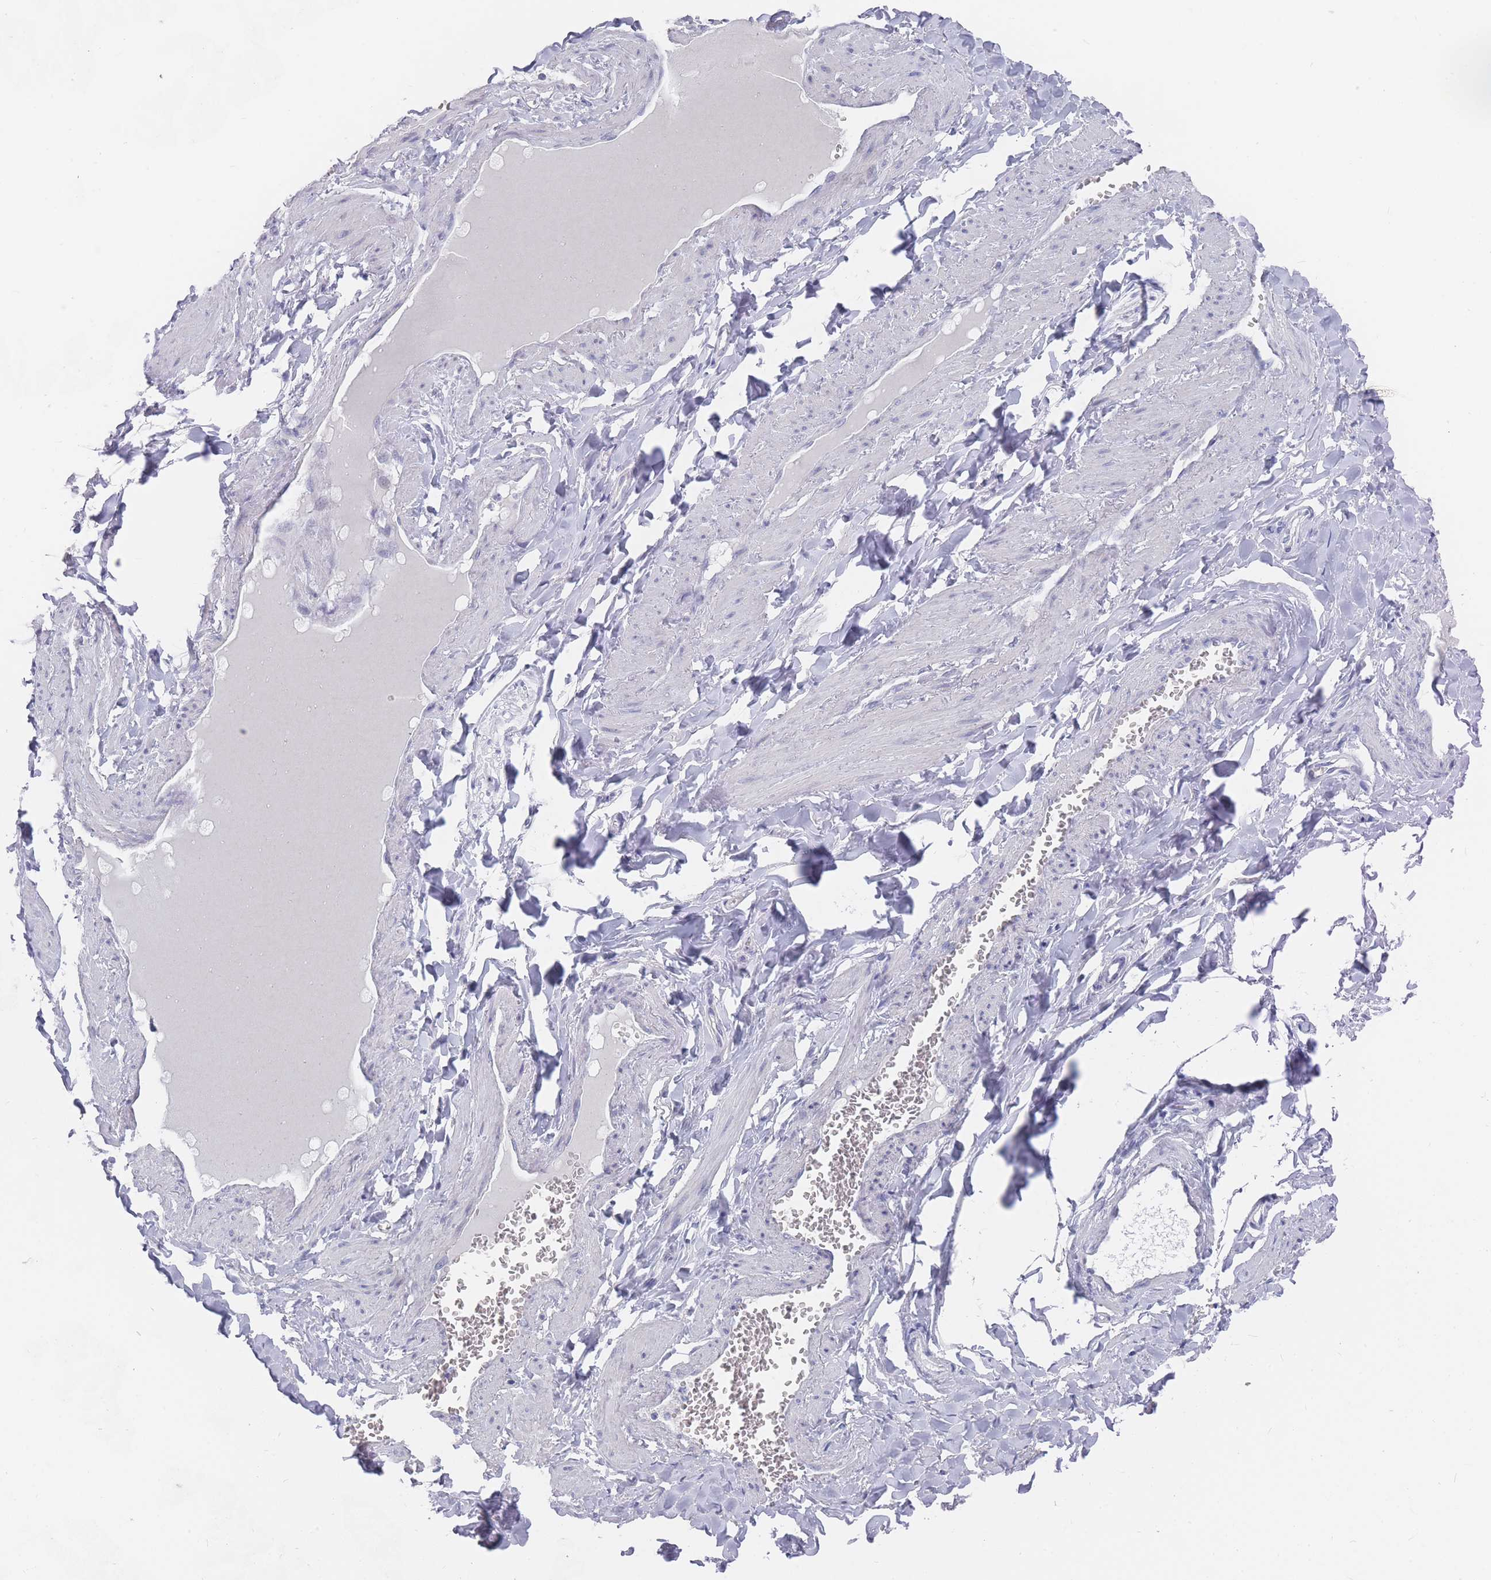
{"staining": {"intensity": "negative", "quantity": "none", "location": "none"}, "tissue": "adipose tissue", "cell_type": "Adipocytes", "image_type": "normal", "snomed": [{"axis": "morphology", "description": "Normal tissue, NOS"}, {"axis": "topography", "description": "Soft tissue"}, {"axis": "topography", "description": "Adipose tissue"}, {"axis": "topography", "description": "Vascular tissue"}, {"axis": "topography", "description": "Peripheral nerve tissue"}], "caption": "Protein analysis of benign adipose tissue exhibits no significant staining in adipocytes.", "gene": "PIGU", "patient": {"sex": "male", "age": 46}}